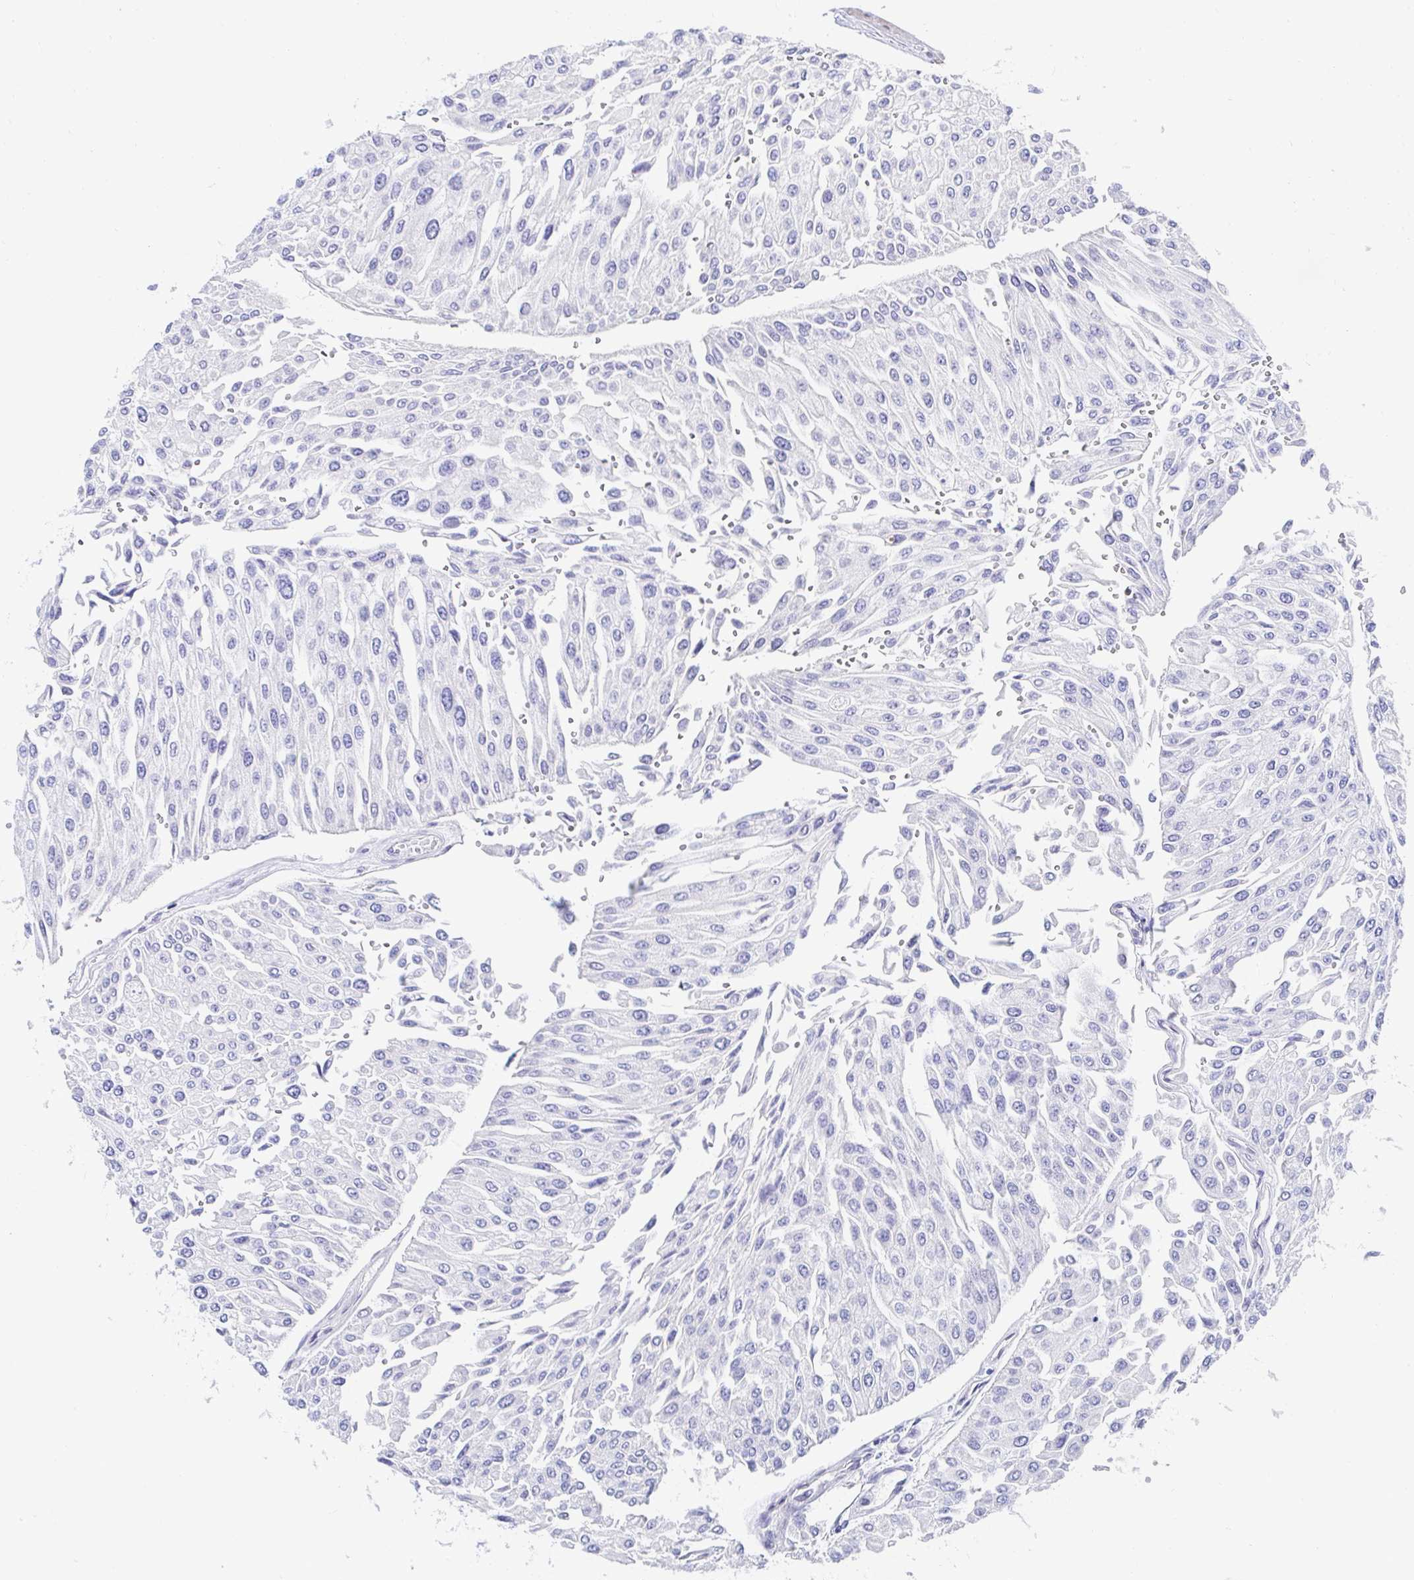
{"staining": {"intensity": "negative", "quantity": "none", "location": "none"}, "tissue": "urothelial cancer", "cell_type": "Tumor cells", "image_type": "cancer", "snomed": [{"axis": "morphology", "description": "Urothelial carcinoma, NOS"}, {"axis": "topography", "description": "Urinary bladder"}], "caption": "An immunohistochemistry (IHC) histopathology image of transitional cell carcinoma is shown. There is no staining in tumor cells of transitional cell carcinoma.", "gene": "AKAP14", "patient": {"sex": "male", "age": 67}}